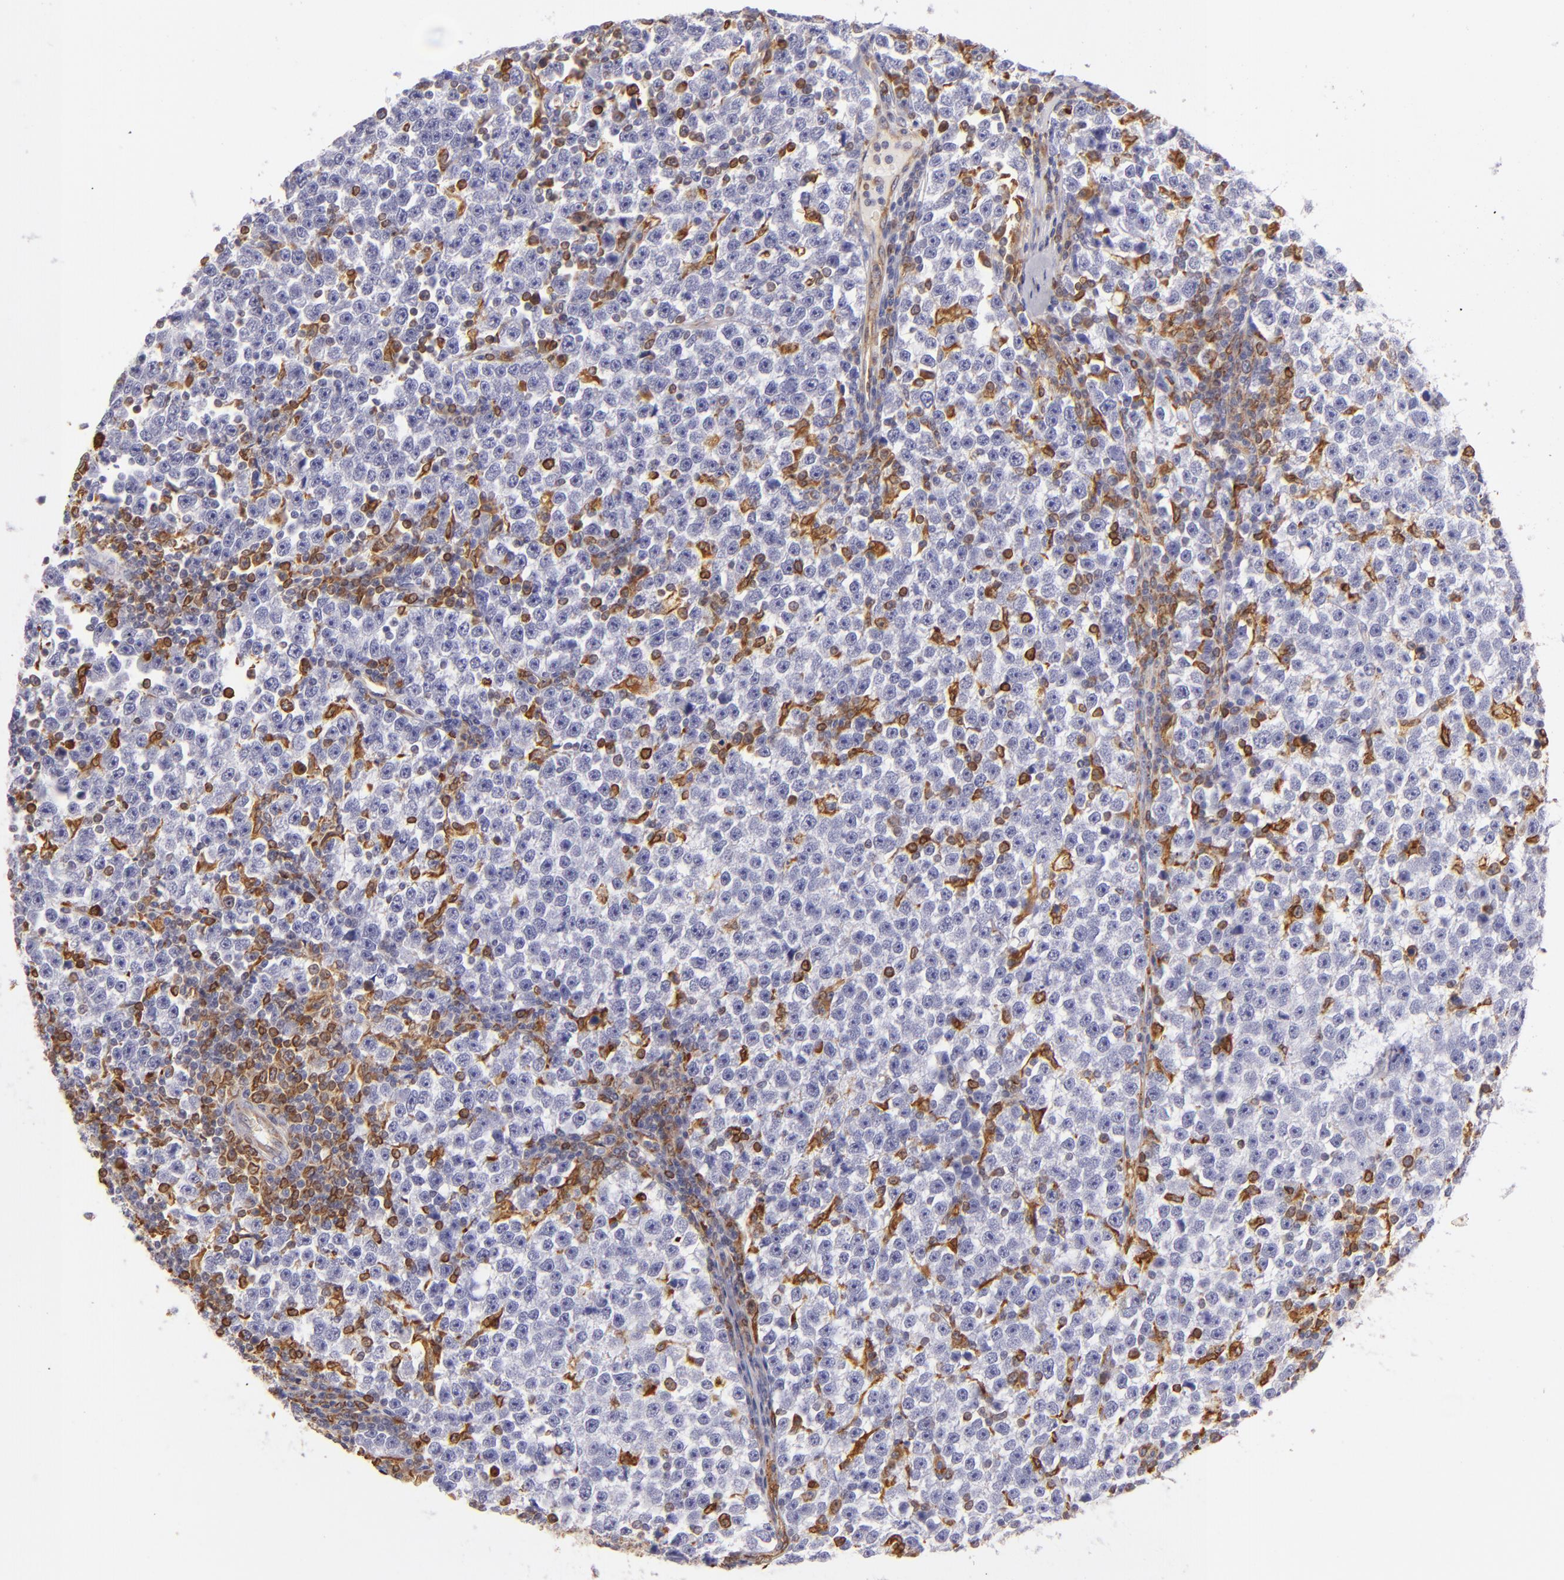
{"staining": {"intensity": "negative", "quantity": "none", "location": "none"}, "tissue": "testis cancer", "cell_type": "Tumor cells", "image_type": "cancer", "snomed": [{"axis": "morphology", "description": "Seminoma, NOS"}, {"axis": "topography", "description": "Testis"}], "caption": "Testis seminoma stained for a protein using immunohistochemistry shows no expression tumor cells.", "gene": "CD74", "patient": {"sex": "male", "age": 43}}